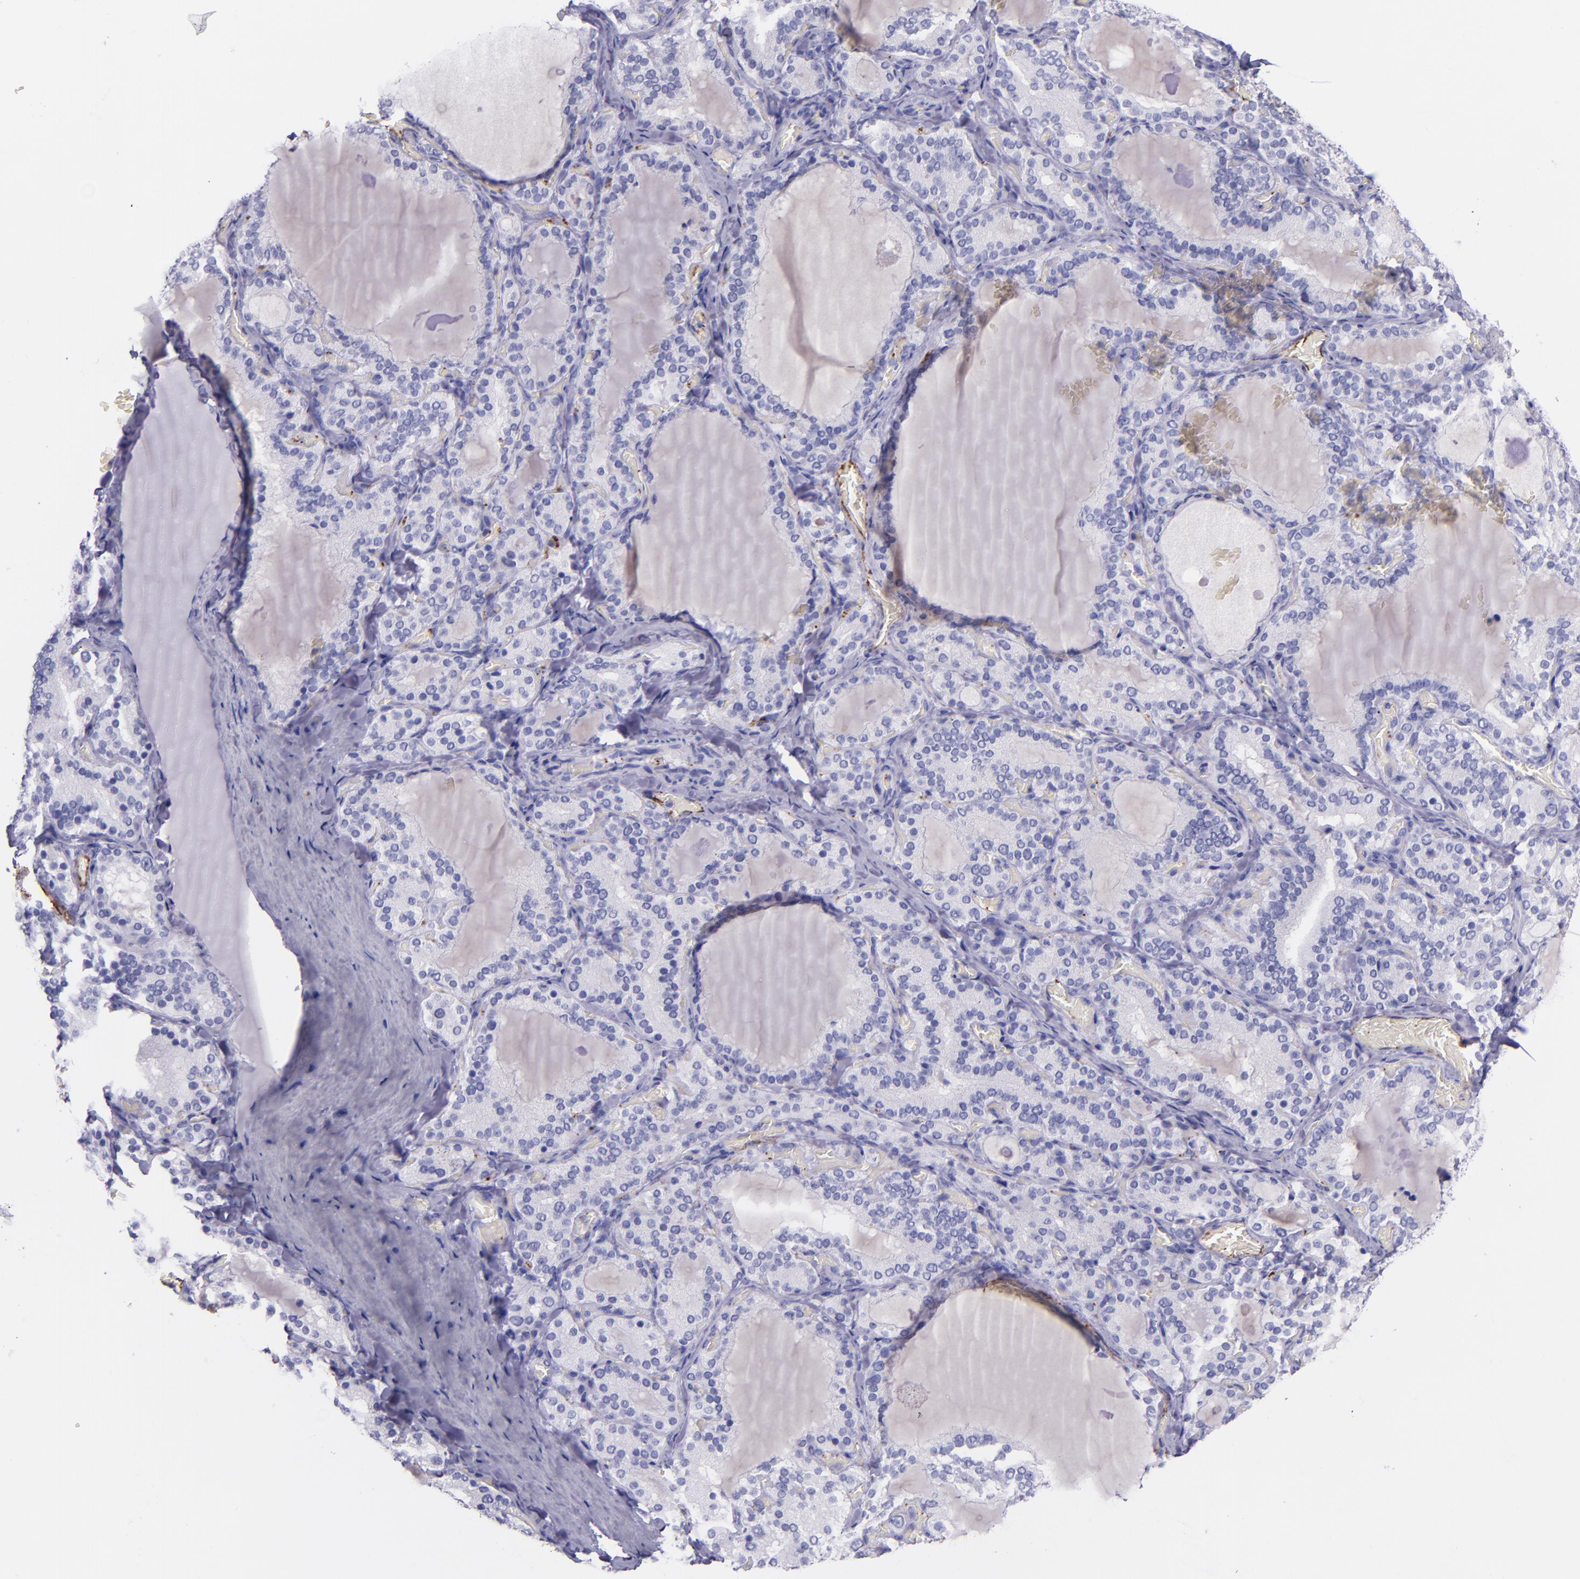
{"staining": {"intensity": "negative", "quantity": "none", "location": "none"}, "tissue": "thyroid gland", "cell_type": "Glandular cells", "image_type": "normal", "snomed": [{"axis": "morphology", "description": "Normal tissue, NOS"}, {"axis": "topography", "description": "Thyroid gland"}], "caption": "Immunohistochemistry (IHC) of benign thyroid gland reveals no staining in glandular cells.", "gene": "SELE", "patient": {"sex": "female", "age": 33}}